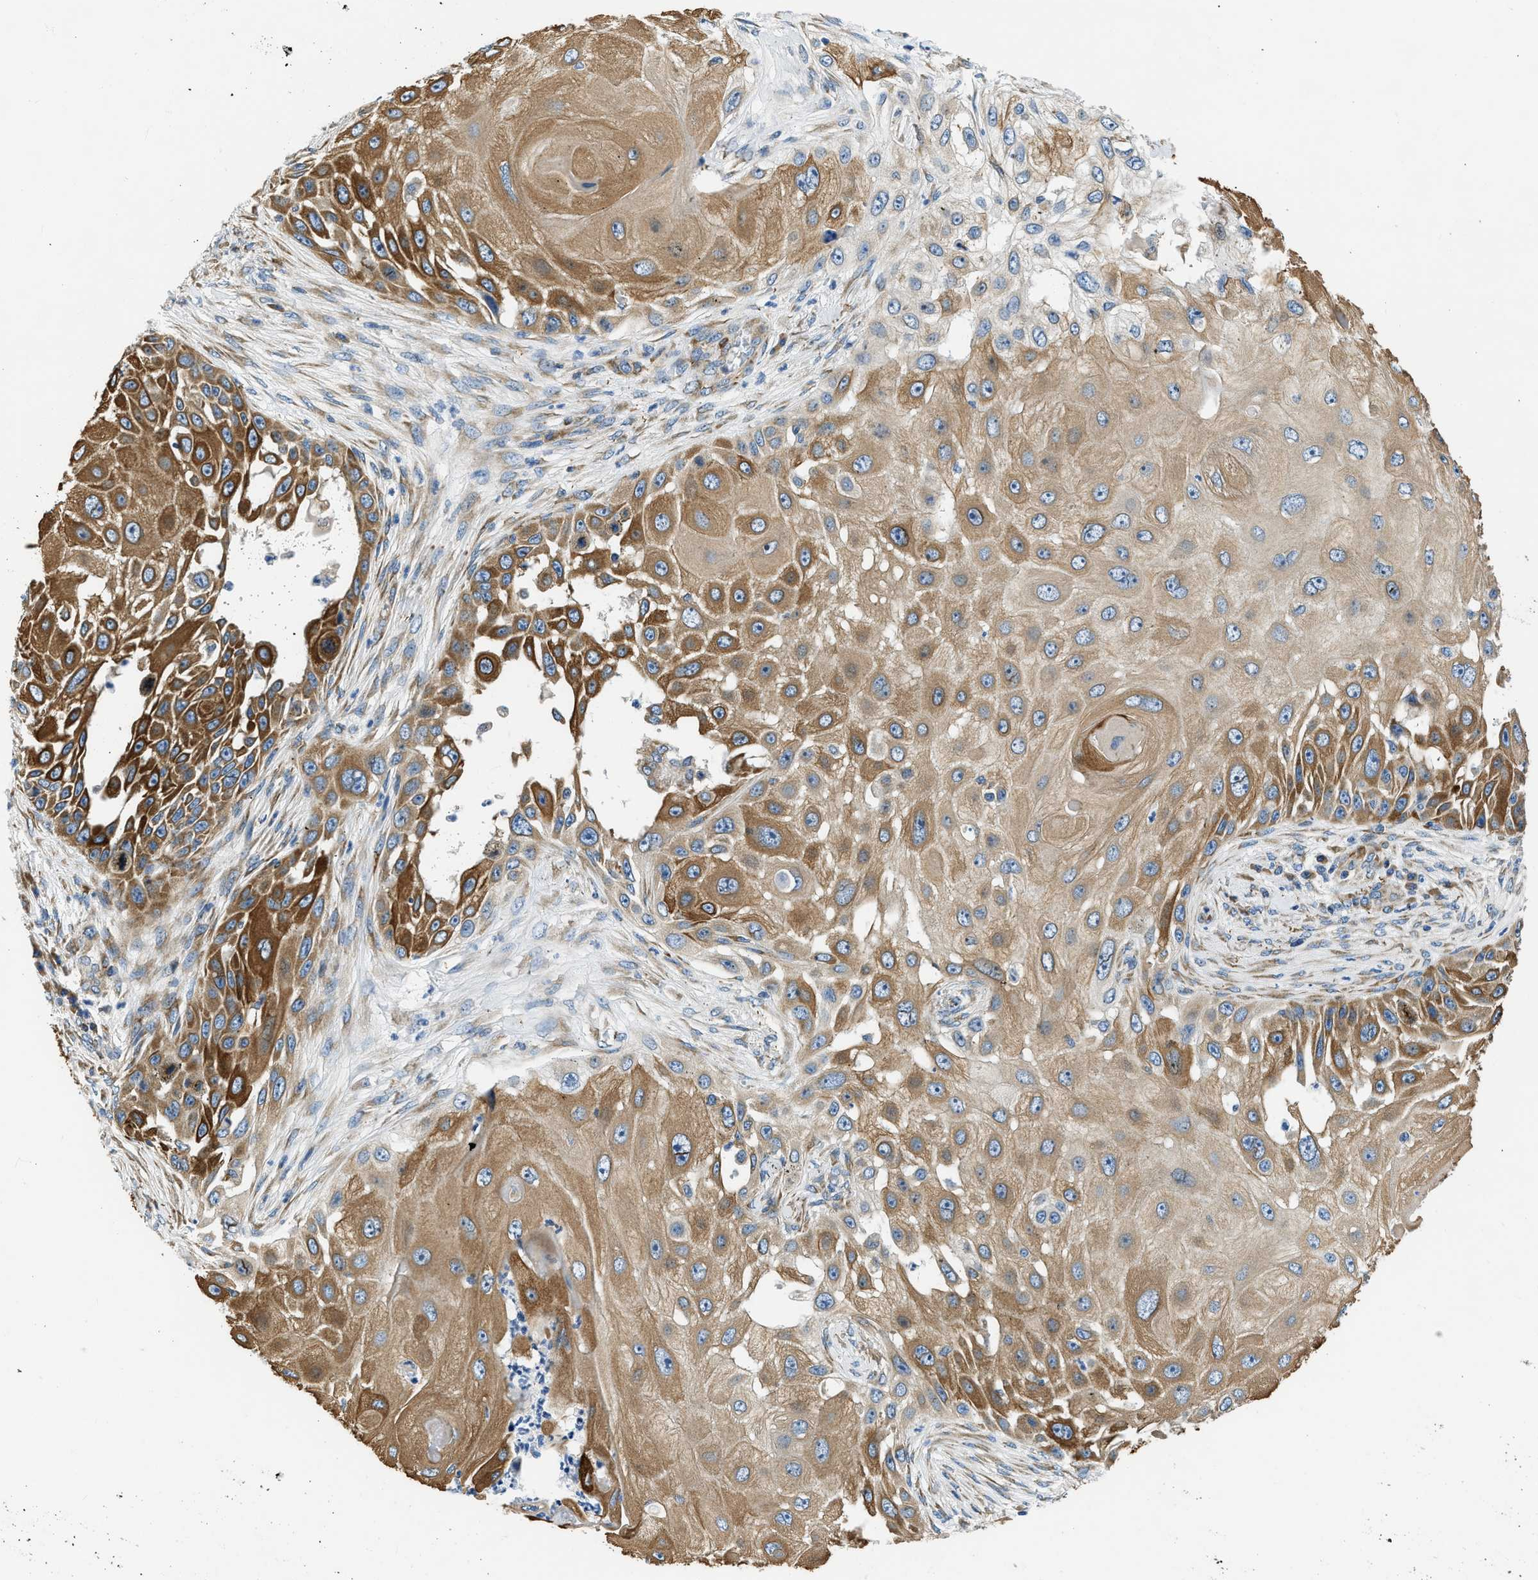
{"staining": {"intensity": "moderate", "quantity": ">75%", "location": "cytoplasmic/membranous"}, "tissue": "skin cancer", "cell_type": "Tumor cells", "image_type": "cancer", "snomed": [{"axis": "morphology", "description": "Squamous cell carcinoma, NOS"}, {"axis": "topography", "description": "Skin"}], "caption": "Approximately >75% of tumor cells in skin cancer display moderate cytoplasmic/membranous protein expression as visualized by brown immunohistochemical staining.", "gene": "CAMKK2", "patient": {"sex": "female", "age": 44}}